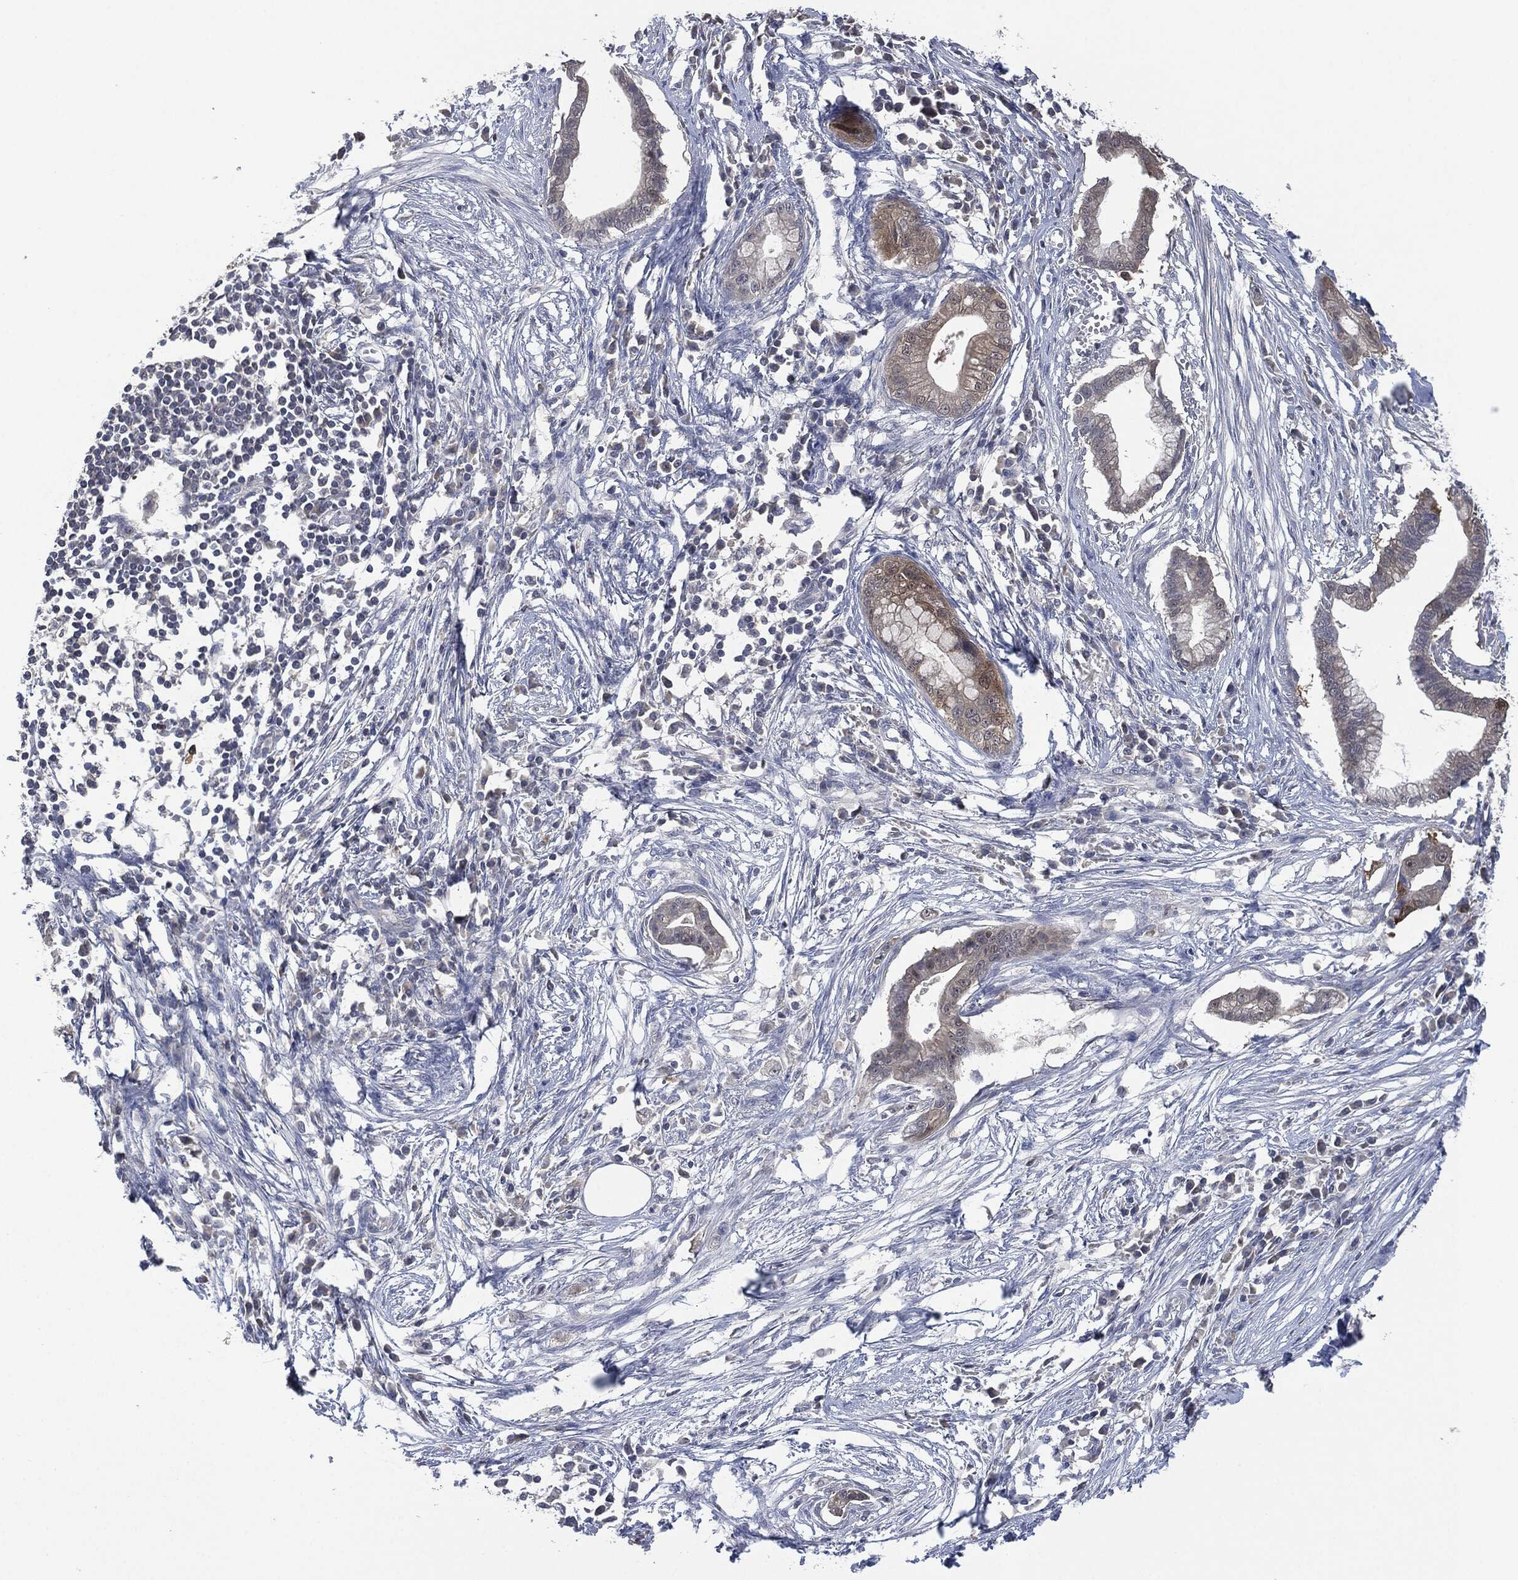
{"staining": {"intensity": "moderate", "quantity": "<25%", "location": "cytoplasmic/membranous"}, "tissue": "pancreatic cancer", "cell_type": "Tumor cells", "image_type": "cancer", "snomed": [{"axis": "morphology", "description": "Normal tissue, NOS"}, {"axis": "morphology", "description": "Adenocarcinoma, NOS"}, {"axis": "topography", "description": "Pancreas"}], "caption": "Tumor cells demonstrate low levels of moderate cytoplasmic/membranous expression in about <25% of cells in human adenocarcinoma (pancreatic).", "gene": "IL1RN", "patient": {"sex": "female", "age": 58}}